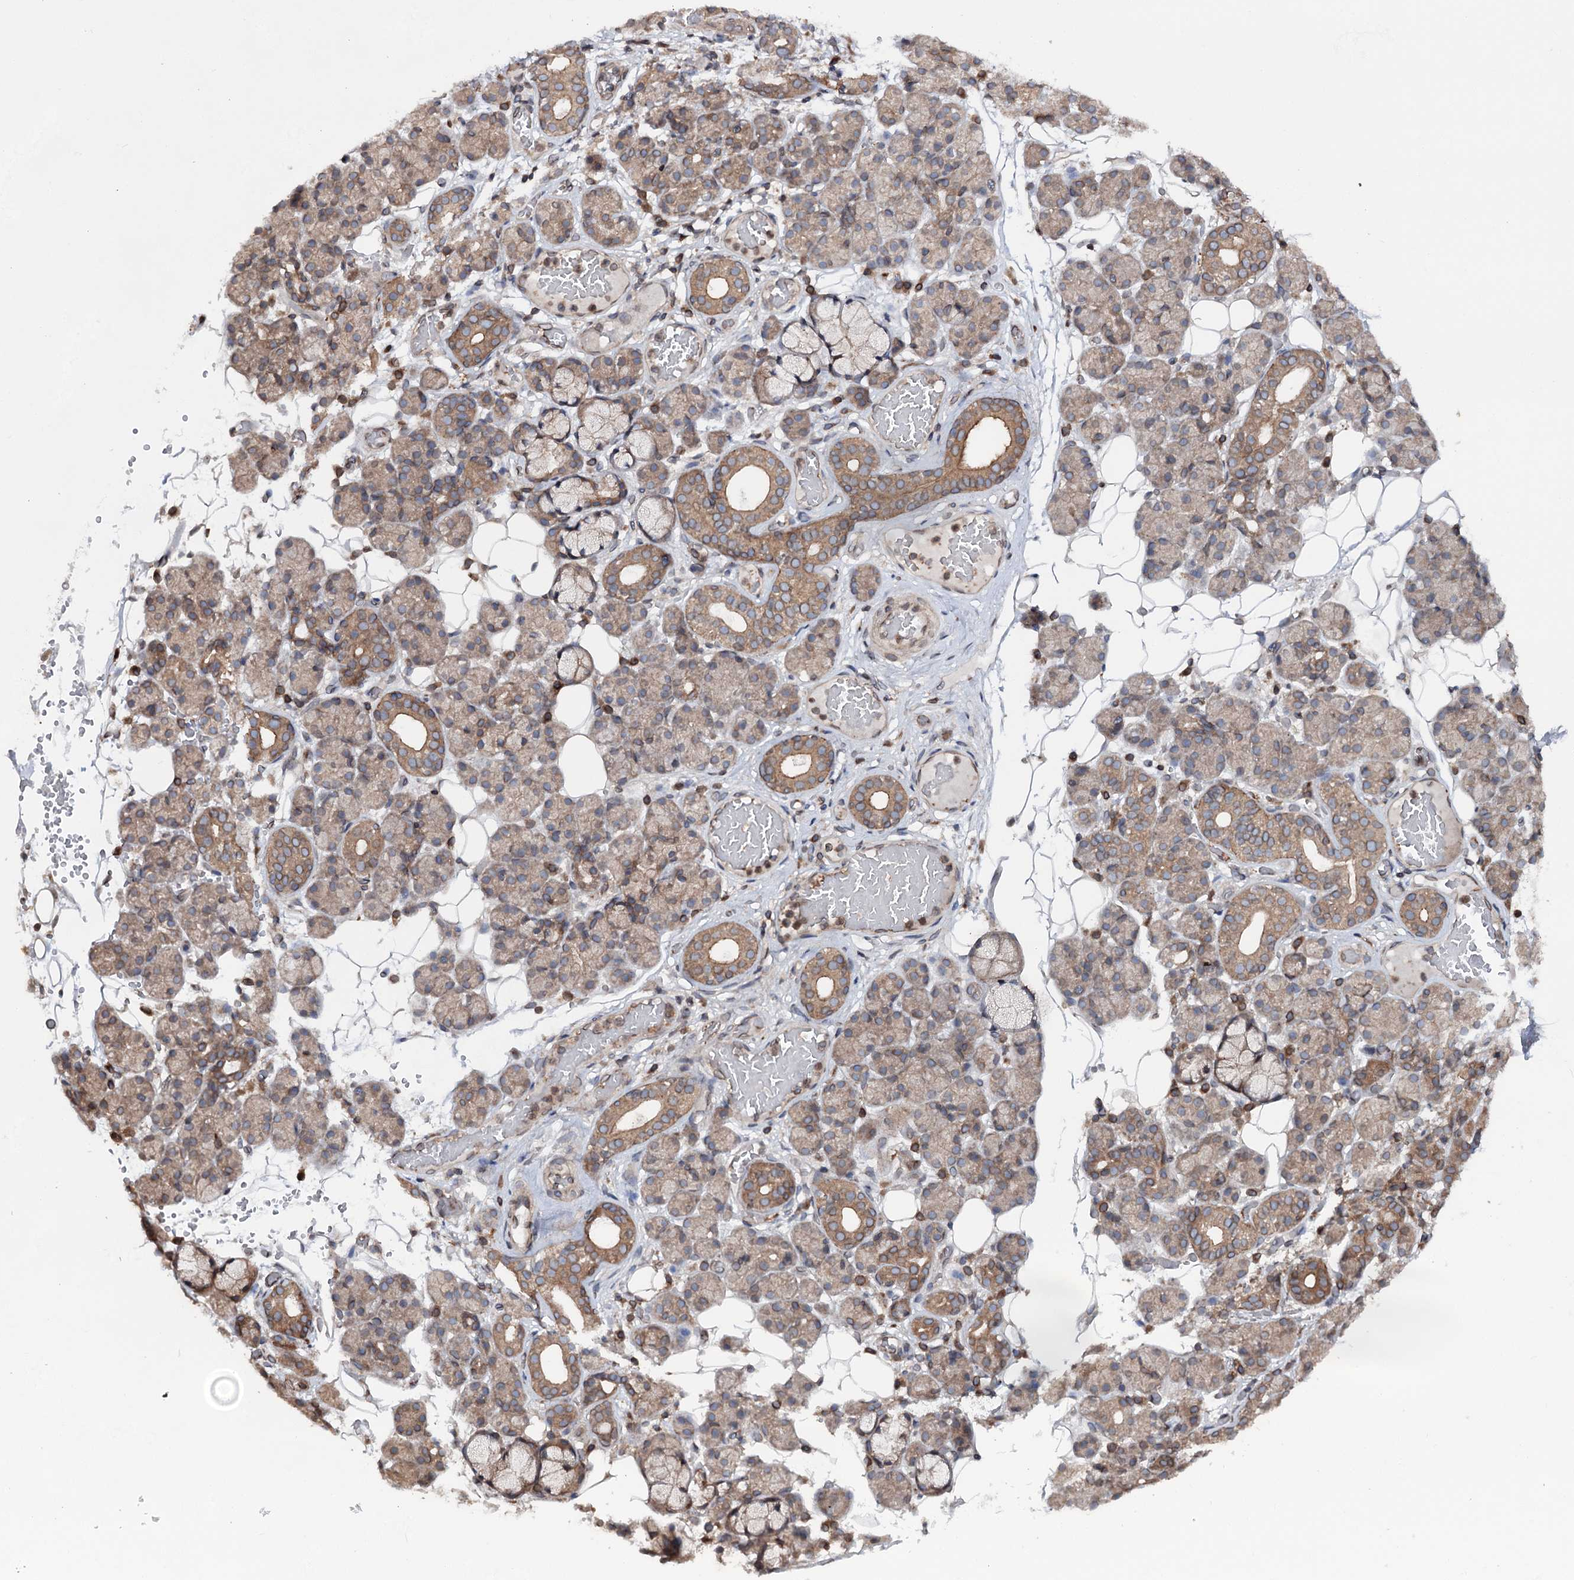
{"staining": {"intensity": "moderate", "quantity": "25%-75%", "location": "cytoplasmic/membranous,nuclear"}, "tissue": "salivary gland", "cell_type": "Glandular cells", "image_type": "normal", "snomed": [{"axis": "morphology", "description": "Normal tissue, NOS"}, {"axis": "topography", "description": "Salivary gland"}], "caption": "Glandular cells demonstrate medium levels of moderate cytoplasmic/membranous,nuclear expression in approximately 25%-75% of cells in benign salivary gland.", "gene": "FGFR1OP2", "patient": {"sex": "male", "age": 63}}